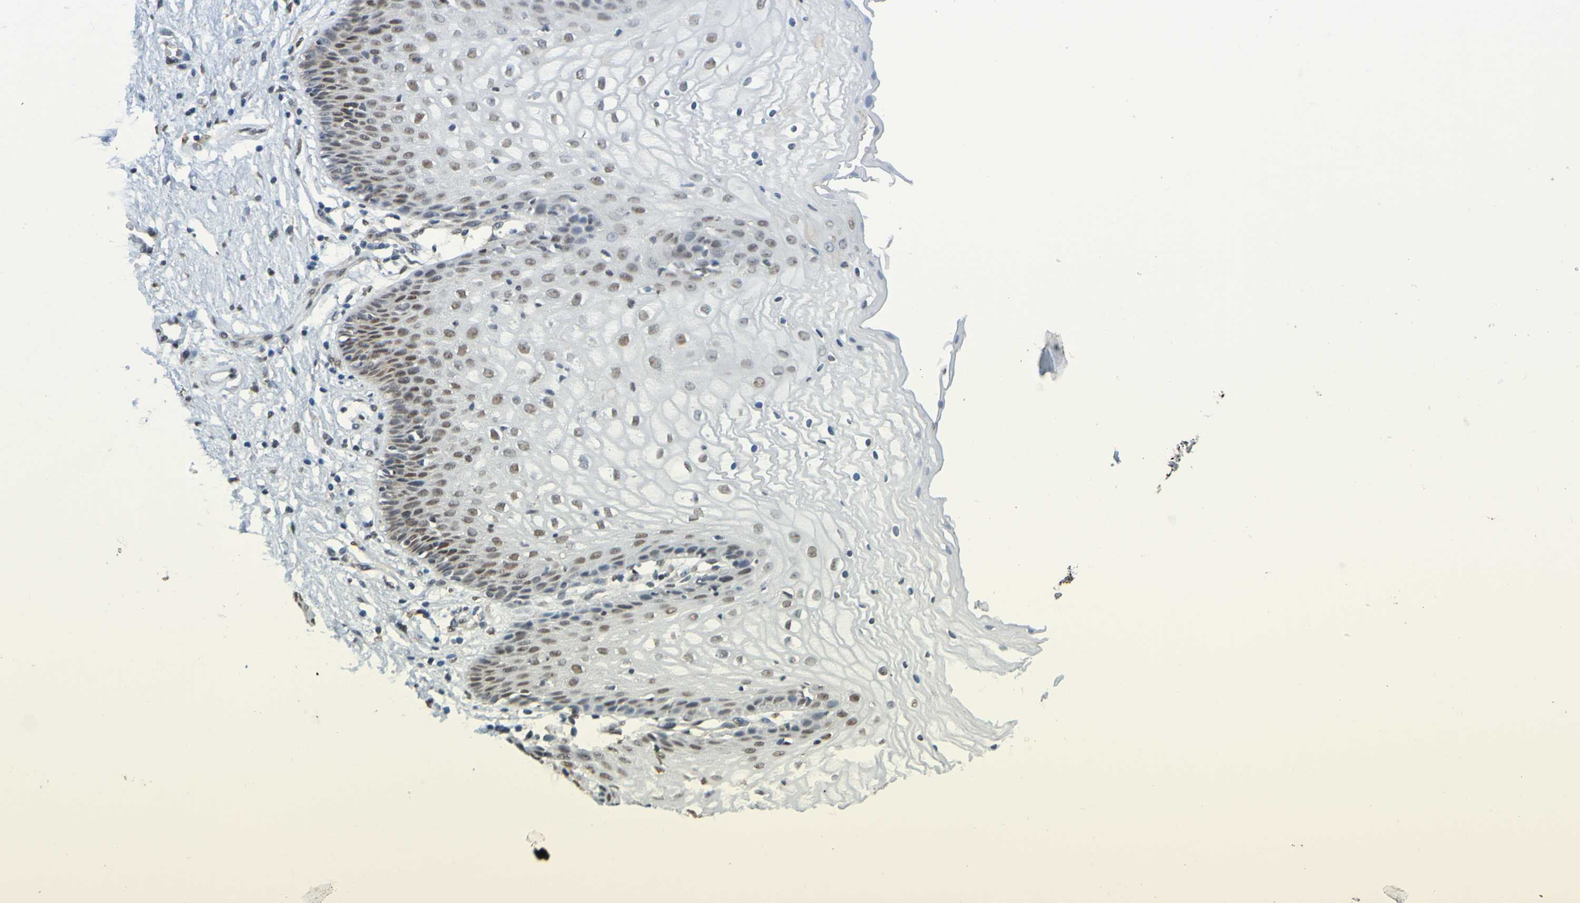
{"staining": {"intensity": "moderate", "quantity": ">75%", "location": "nuclear"}, "tissue": "vagina", "cell_type": "Squamous epithelial cells", "image_type": "normal", "snomed": [{"axis": "morphology", "description": "Normal tissue, NOS"}, {"axis": "topography", "description": "Vagina"}], "caption": "IHC micrograph of benign vagina: human vagina stained using immunohistochemistry reveals medium levels of moderate protein expression localized specifically in the nuclear of squamous epithelial cells, appearing as a nuclear brown color.", "gene": "HDAC2", "patient": {"sex": "female", "age": 34}}